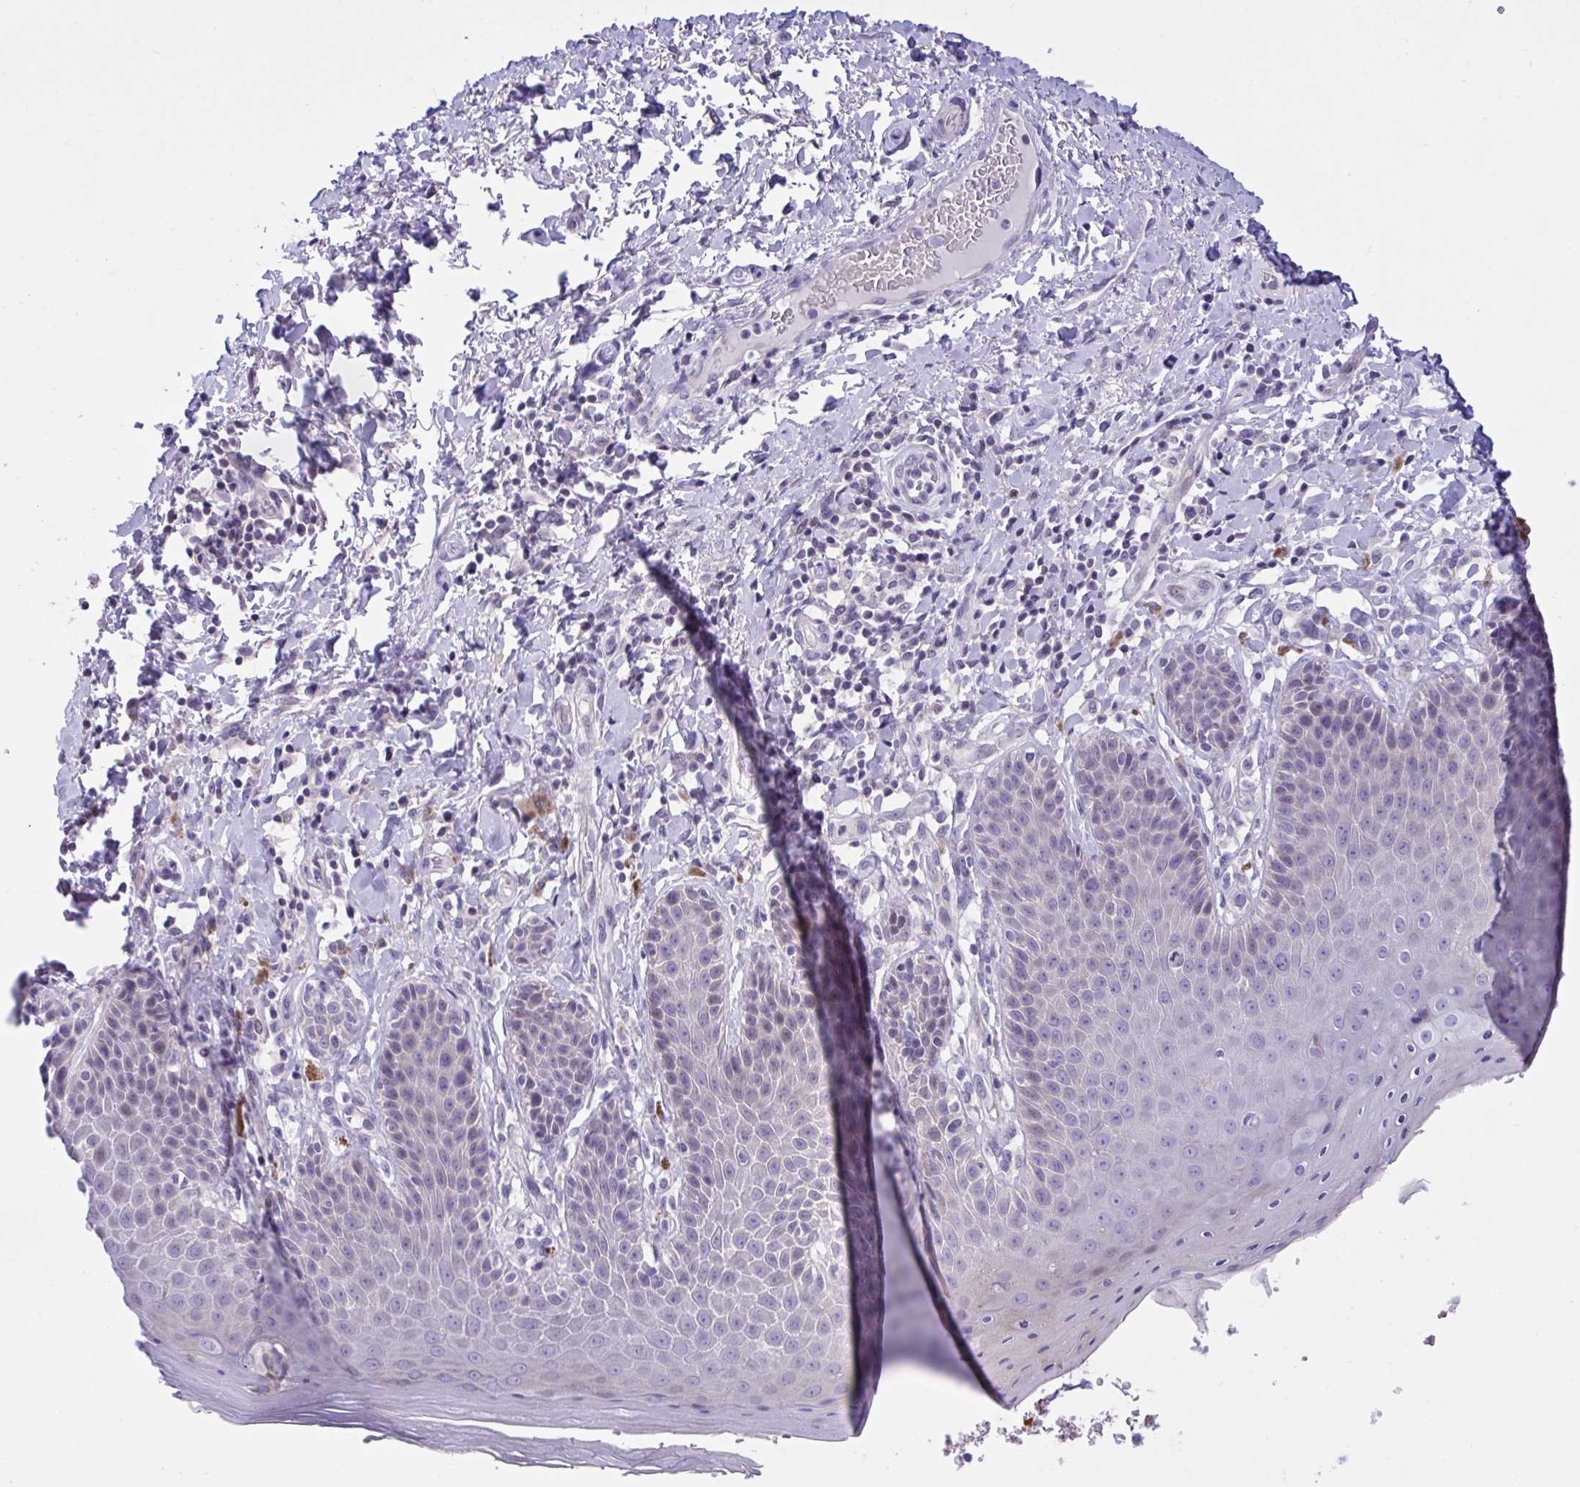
{"staining": {"intensity": "weak", "quantity": "<25%", "location": "cytoplasmic/membranous"}, "tissue": "skin", "cell_type": "Epidermal cells", "image_type": "normal", "snomed": [{"axis": "morphology", "description": "Normal tissue, NOS"}, {"axis": "topography", "description": "Anal"}, {"axis": "topography", "description": "Peripheral nerve tissue"}], "caption": "This is an immunohistochemistry histopathology image of benign human skin. There is no staining in epidermal cells.", "gene": "WDR97", "patient": {"sex": "male", "age": 51}}